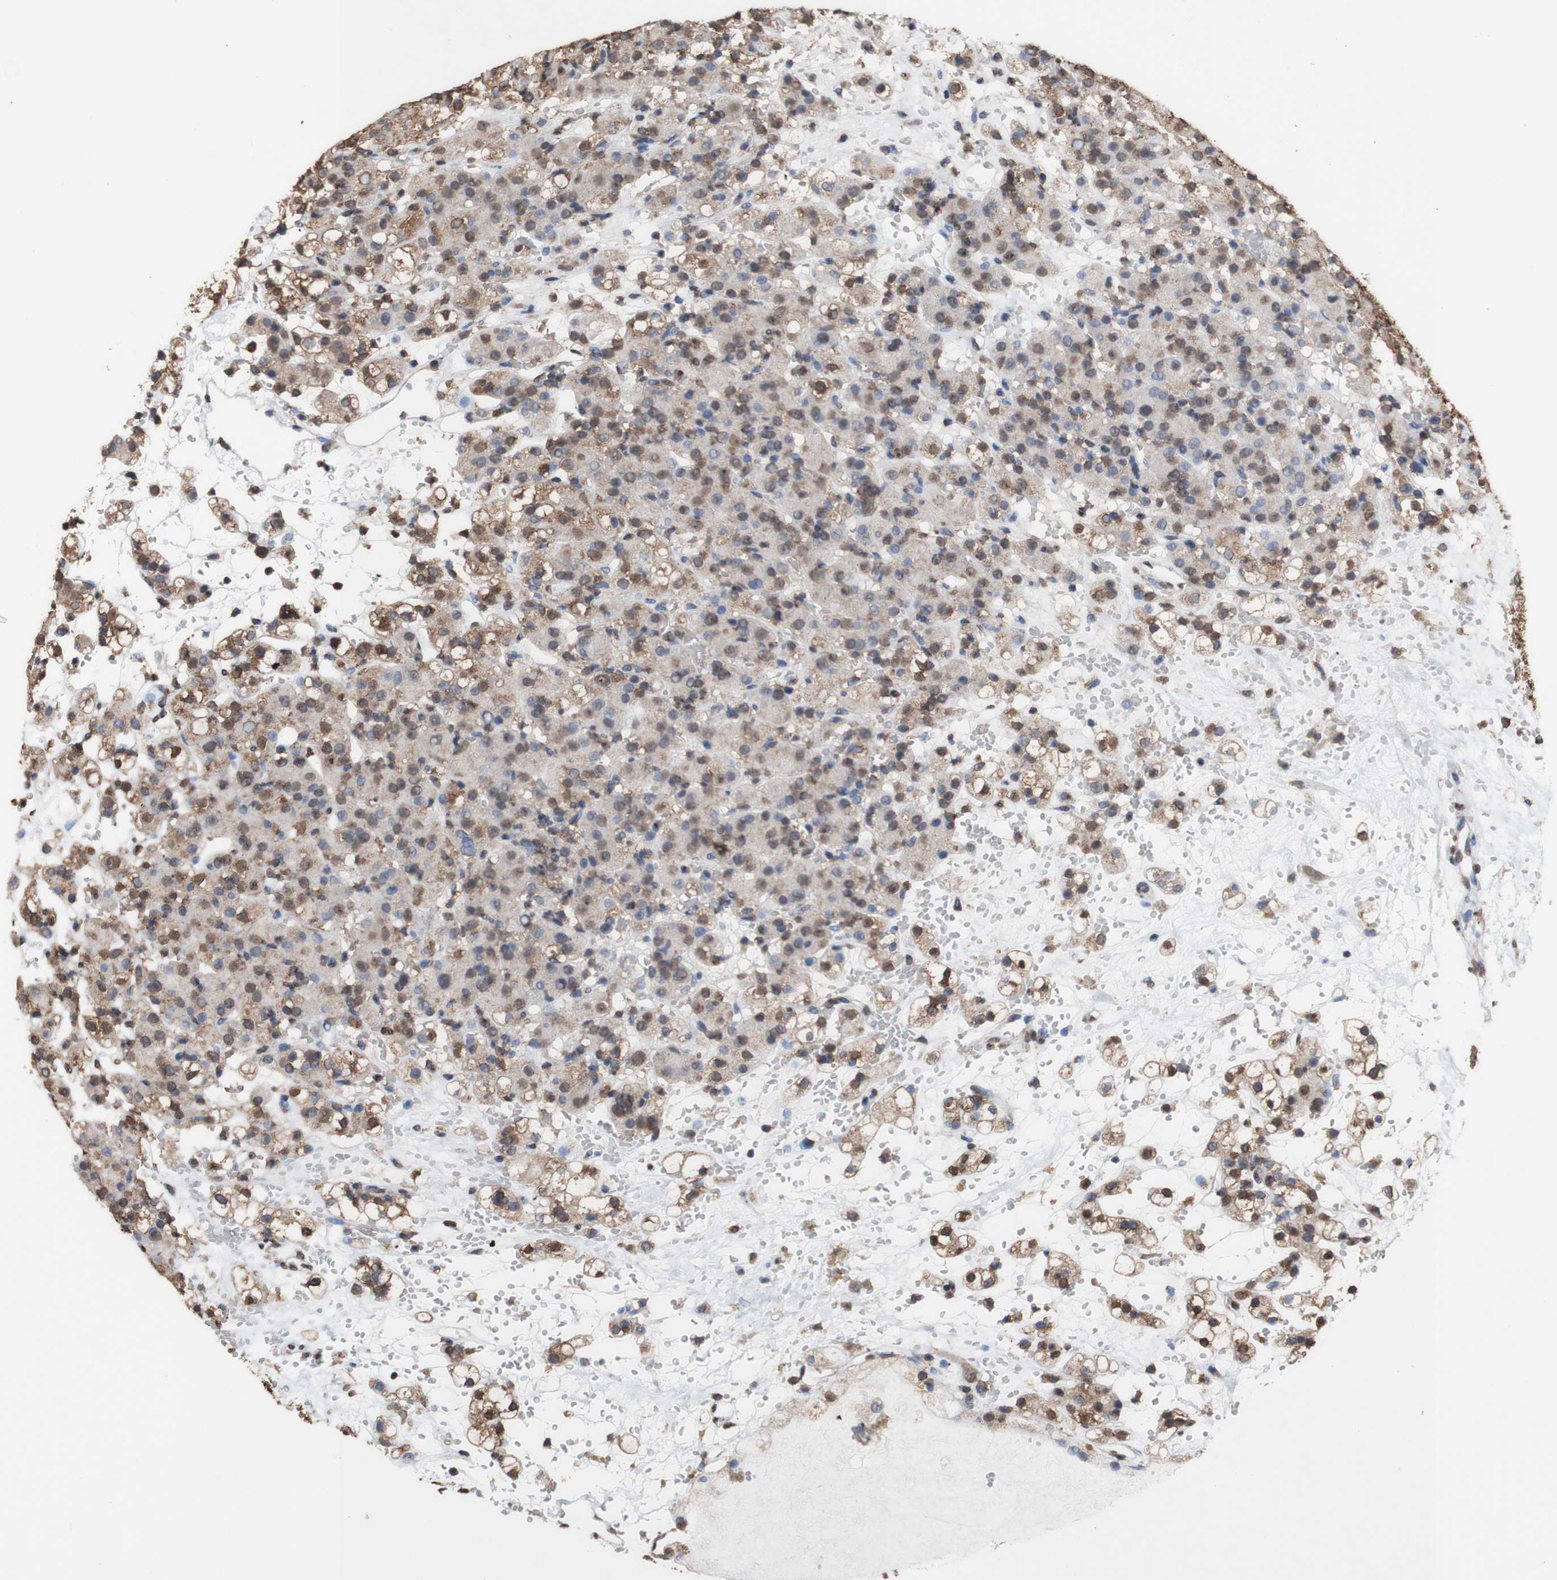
{"staining": {"intensity": "moderate", "quantity": "25%-75%", "location": "cytoplasmic/membranous,nuclear"}, "tissue": "renal cancer", "cell_type": "Tumor cells", "image_type": "cancer", "snomed": [{"axis": "morphology", "description": "Adenocarcinoma, NOS"}, {"axis": "topography", "description": "Kidney"}], "caption": "Brown immunohistochemical staining in renal cancer (adenocarcinoma) reveals moderate cytoplasmic/membranous and nuclear staining in about 25%-75% of tumor cells.", "gene": "PIDD1", "patient": {"sex": "male", "age": 61}}